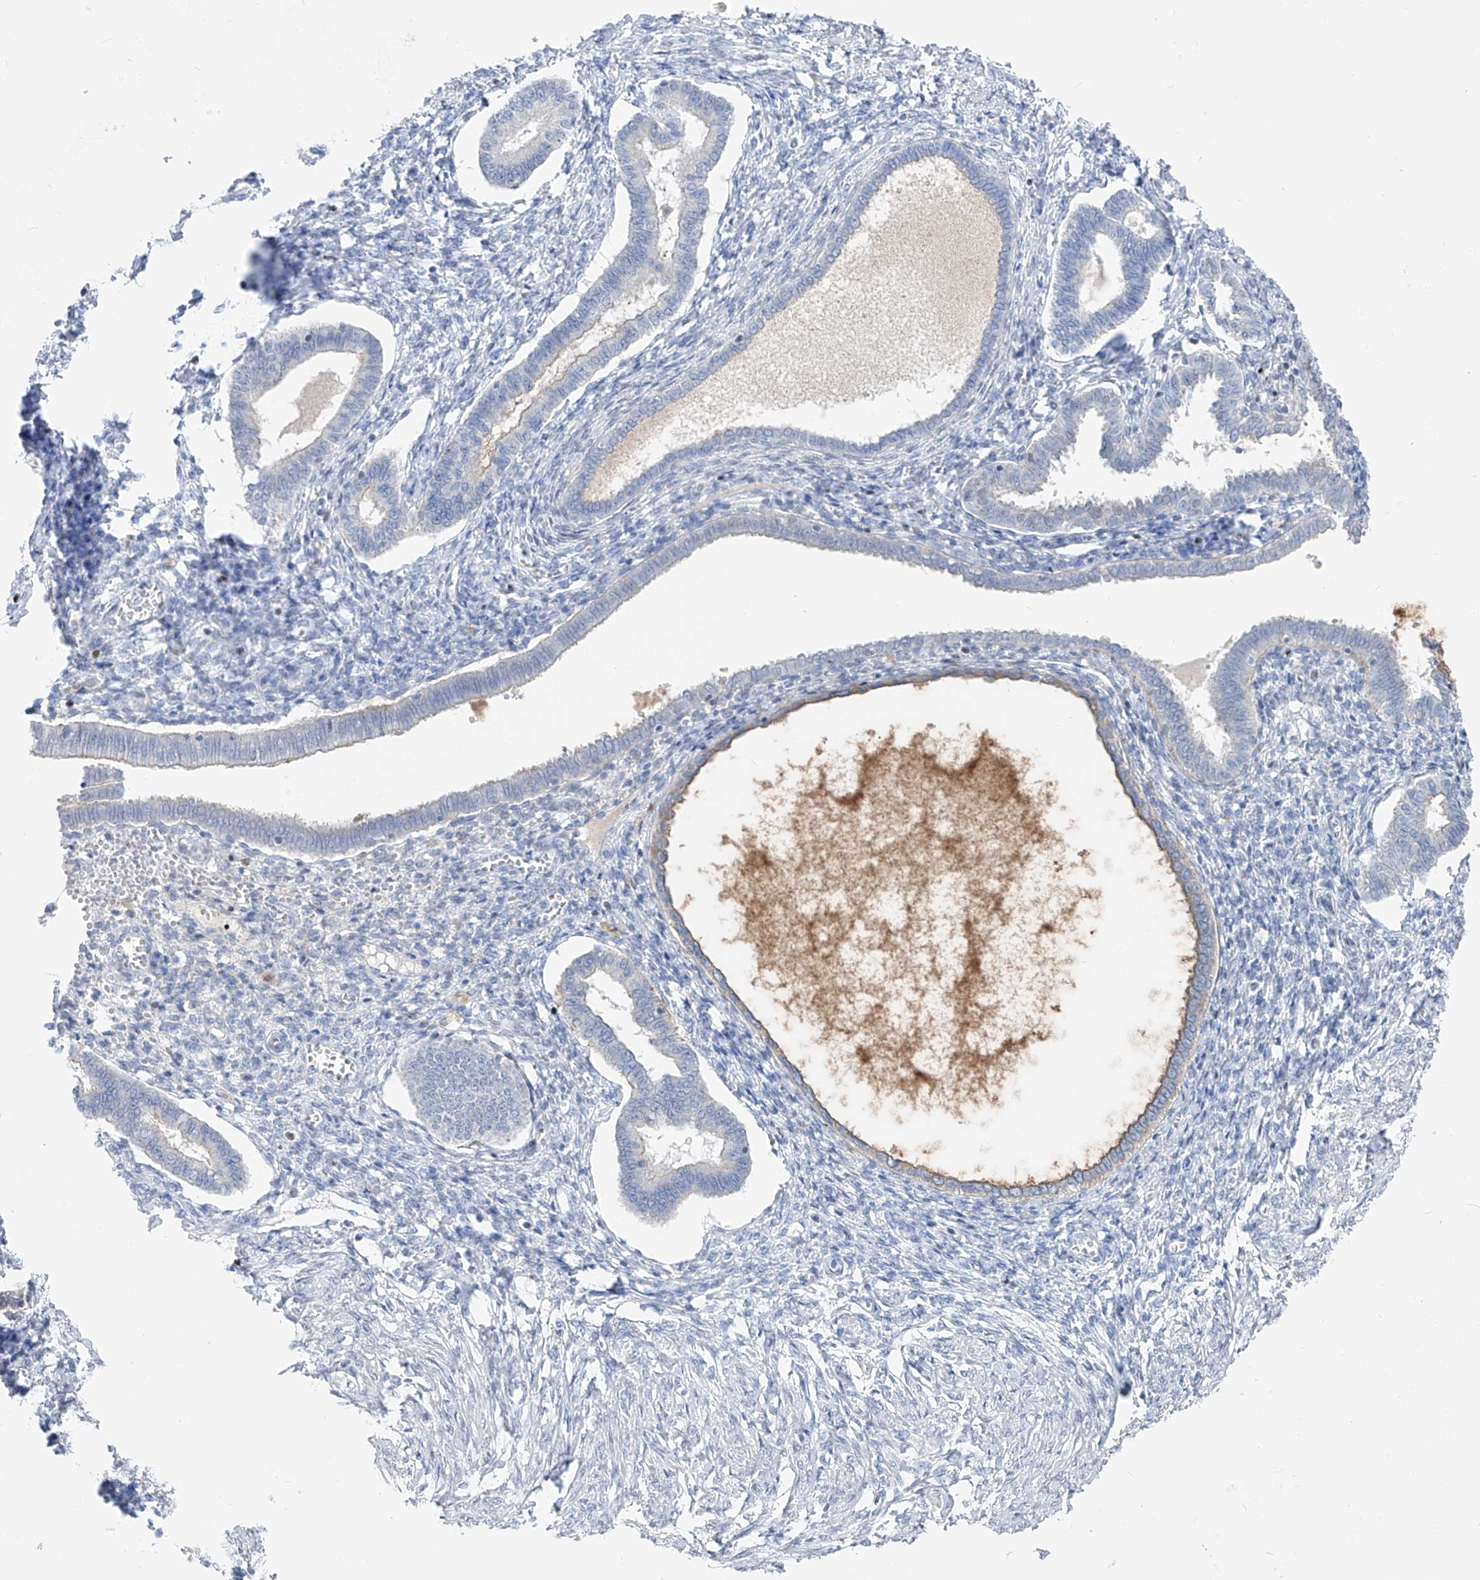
{"staining": {"intensity": "negative", "quantity": "none", "location": "none"}, "tissue": "endometrium", "cell_type": "Cells in endometrial stroma", "image_type": "normal", "snomed": [{"axis": "morphology", "description": "Normal tissue, NOS"}, {"axis": "topography", "description": "Endometrium"}], "caption": "A micrograph of human endometrium is negative for staining in cells in endometrial stroma.", "gene": "FRS3", "patient": {"sex": "female", "age": 77}}